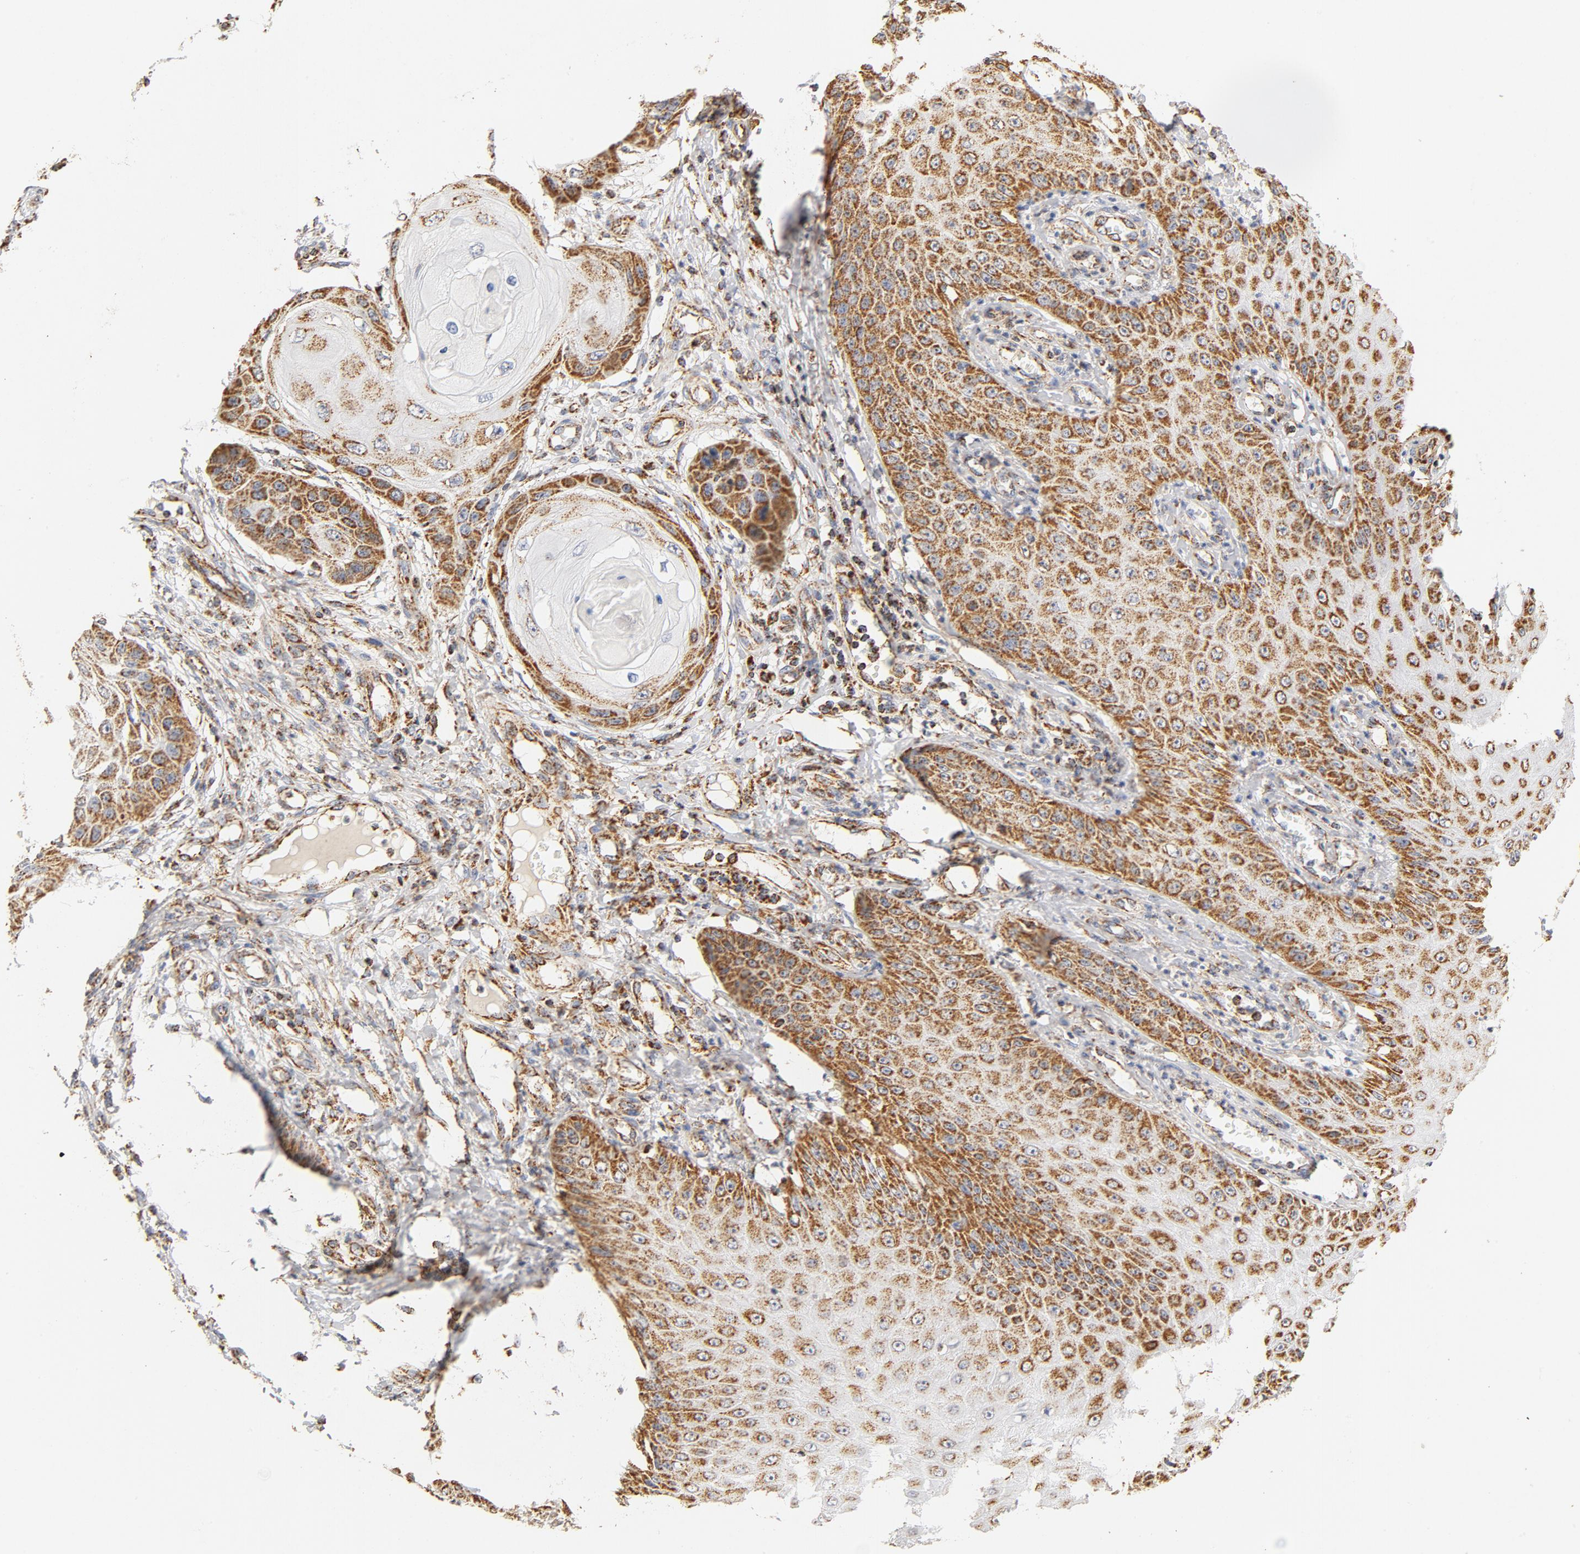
{"staining": {"intensity": "moderate", "quantity": ">75%", "location": "cytoplasmic/membranous"}, "tissue": "skin cancer", "cell_type": "Tumor cells", "image_type": "cancer", "snomed": [{"axis": "morphology", "description": "Squamous cell carcinoma, NOS"}, {"axis": "topography", "description": "Skin"}], "caption": "A brown stain shows moderate cytoplasmic/membranous positivity of a protein in human squamous cell carcinoma (skin) tumor cells. The staining is performed using DAB brown chromogen to label protein expression. The nuclei are counter-stained blue using hematoxylin.", "gene": "COX4I1", "patient": {"sex": "female", "age": 40}}